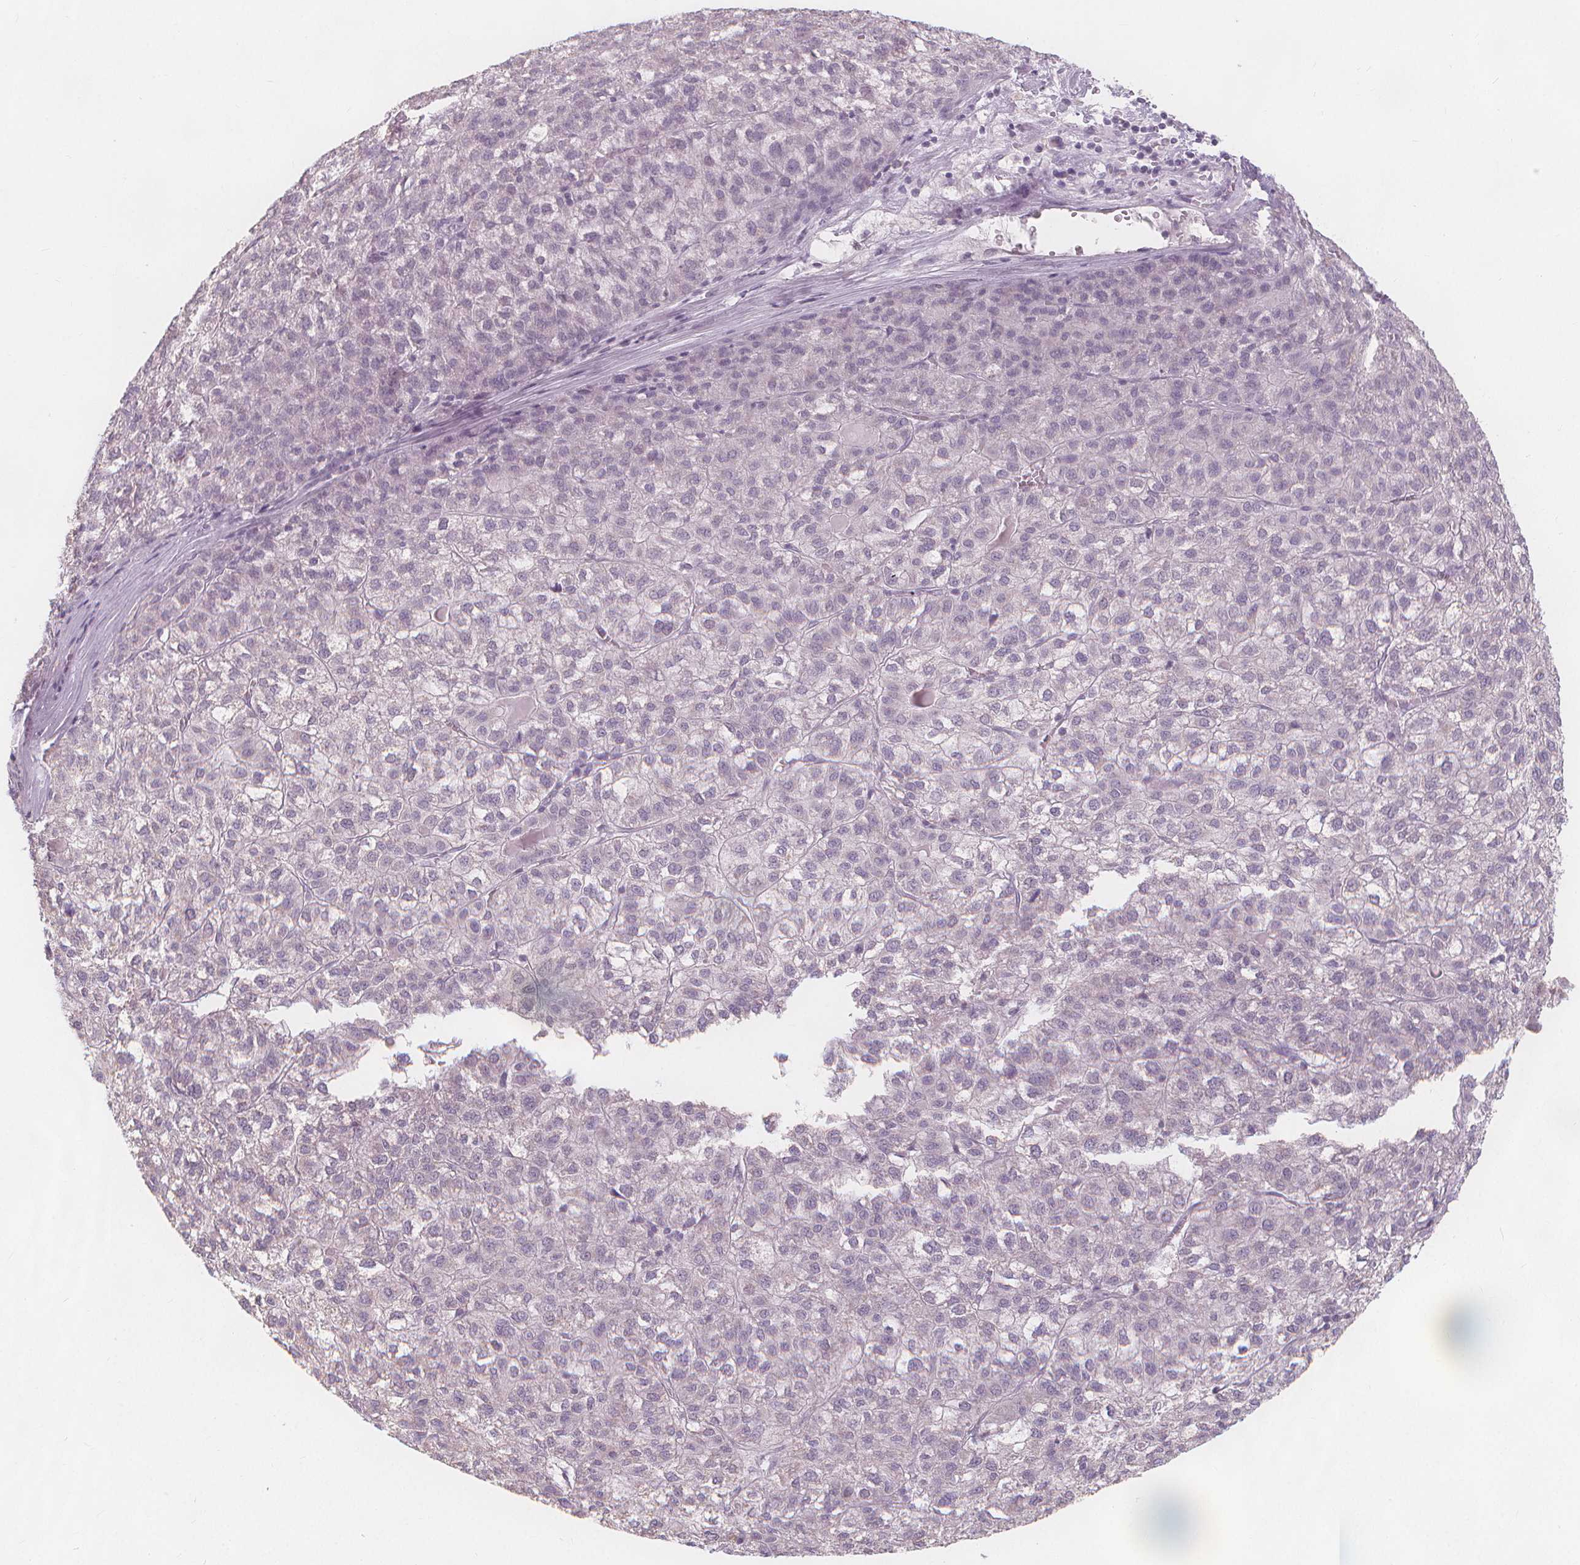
{"staining": {"intensity": "negative", "quantity": "none", "location": "none"}, "tissue": "liver cancer", "cell_type": "Tumor cells", "image_type": "cancer", "snomed": [{"axis": "morphology", "description": "Carcinoma, Hepatocellular, NOS"}, {"axis": "topography", "description": "Liver"}], "caption": "The immunohistochemistry histopathology image has no significant positivity in tumor cells of liver cancer tissue.", "gene": "TIPIN", "patient": {"sex": "female", "age": 43}}